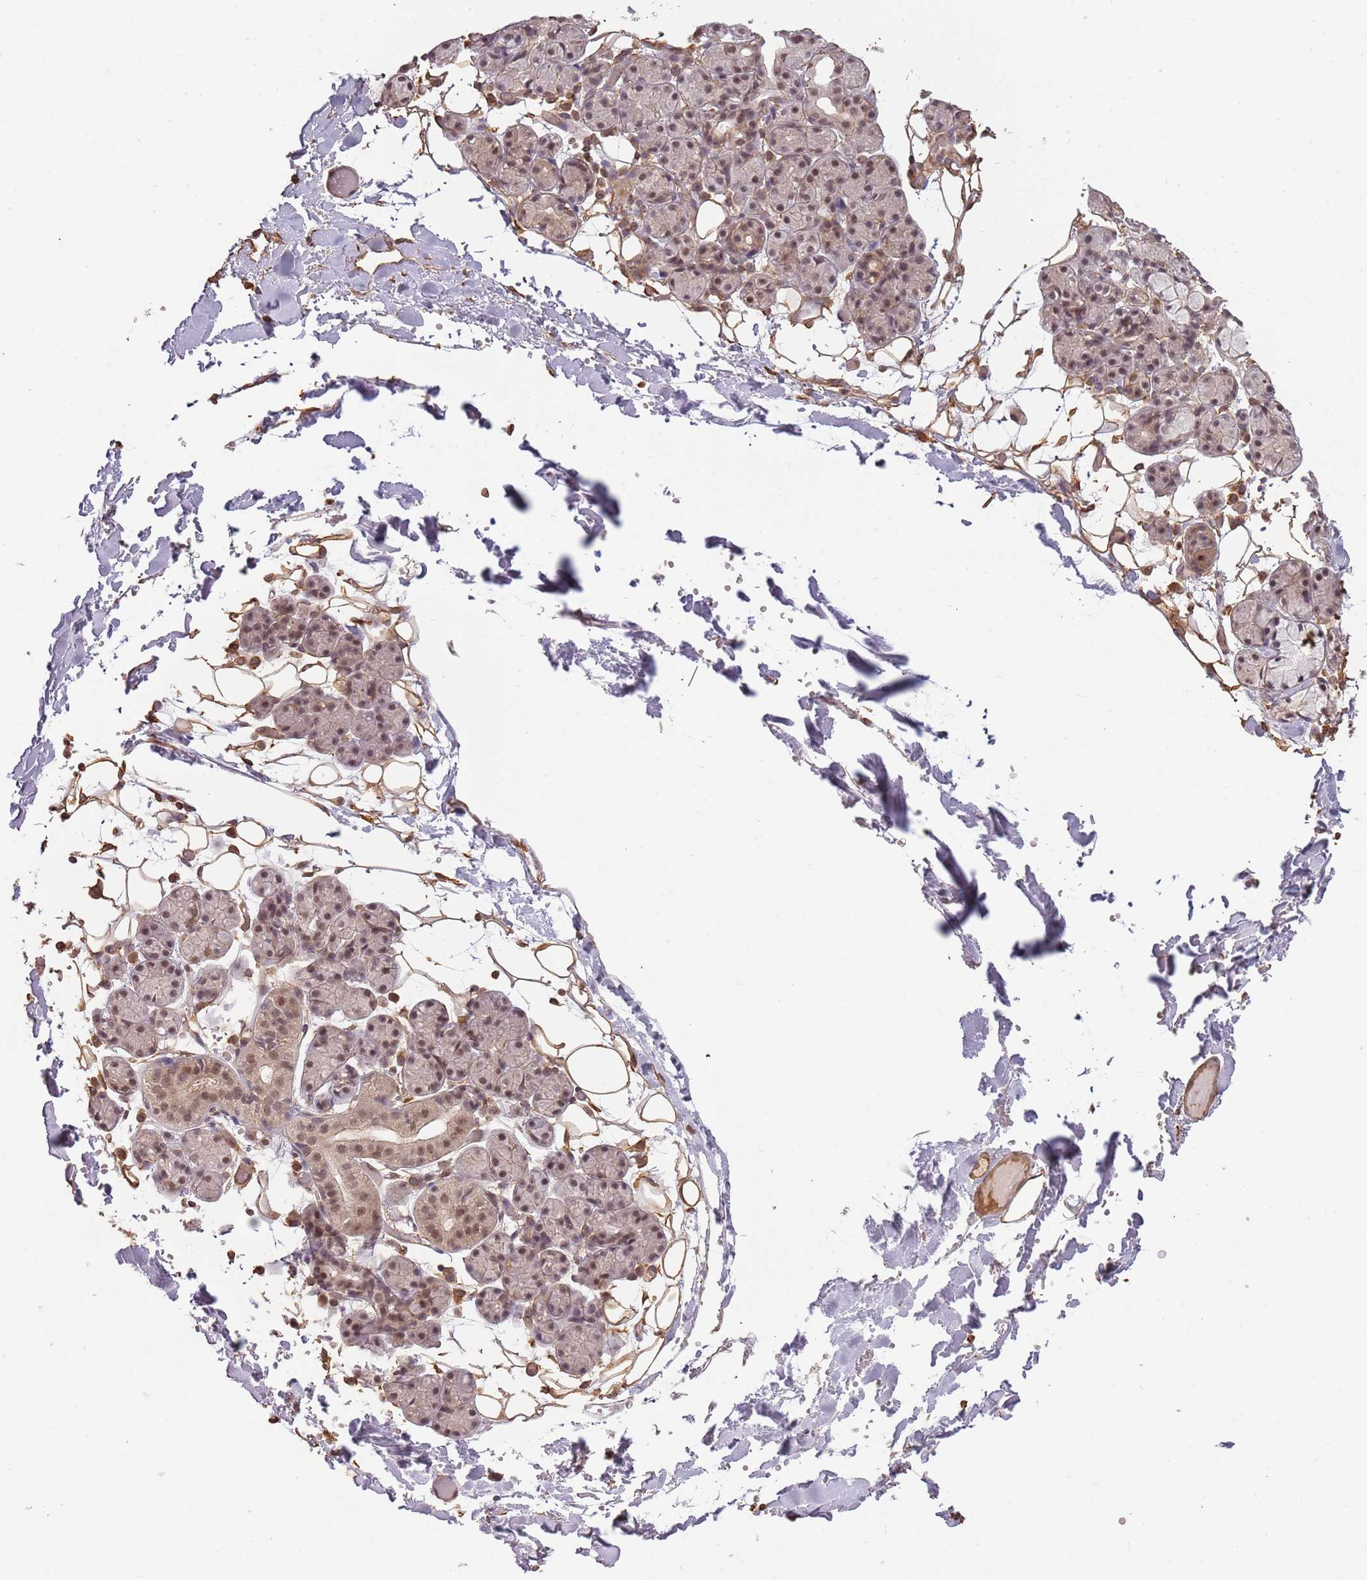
{"staining": {"intensity": "moderate", "quantity": "25%-75%", "location": "nuclear"}, "tissue": "salivary gland", "cell_type": "Glandular cells", "image_type": "normal", "snomed": [{"axis": "morphology", "description": "Normal tissue, NOS"}, {"axis": "topography", "description": "Salivary gland"}], "caption": "IHC image of unremarkable human salivary gland stained for a protein (brown), which demonstrates medium levels of moderate nuclear positivity in approximately 25%-75% of glandular cells.", "gene": "SURF2", "patient": {"sex": "male", "age": 63}}